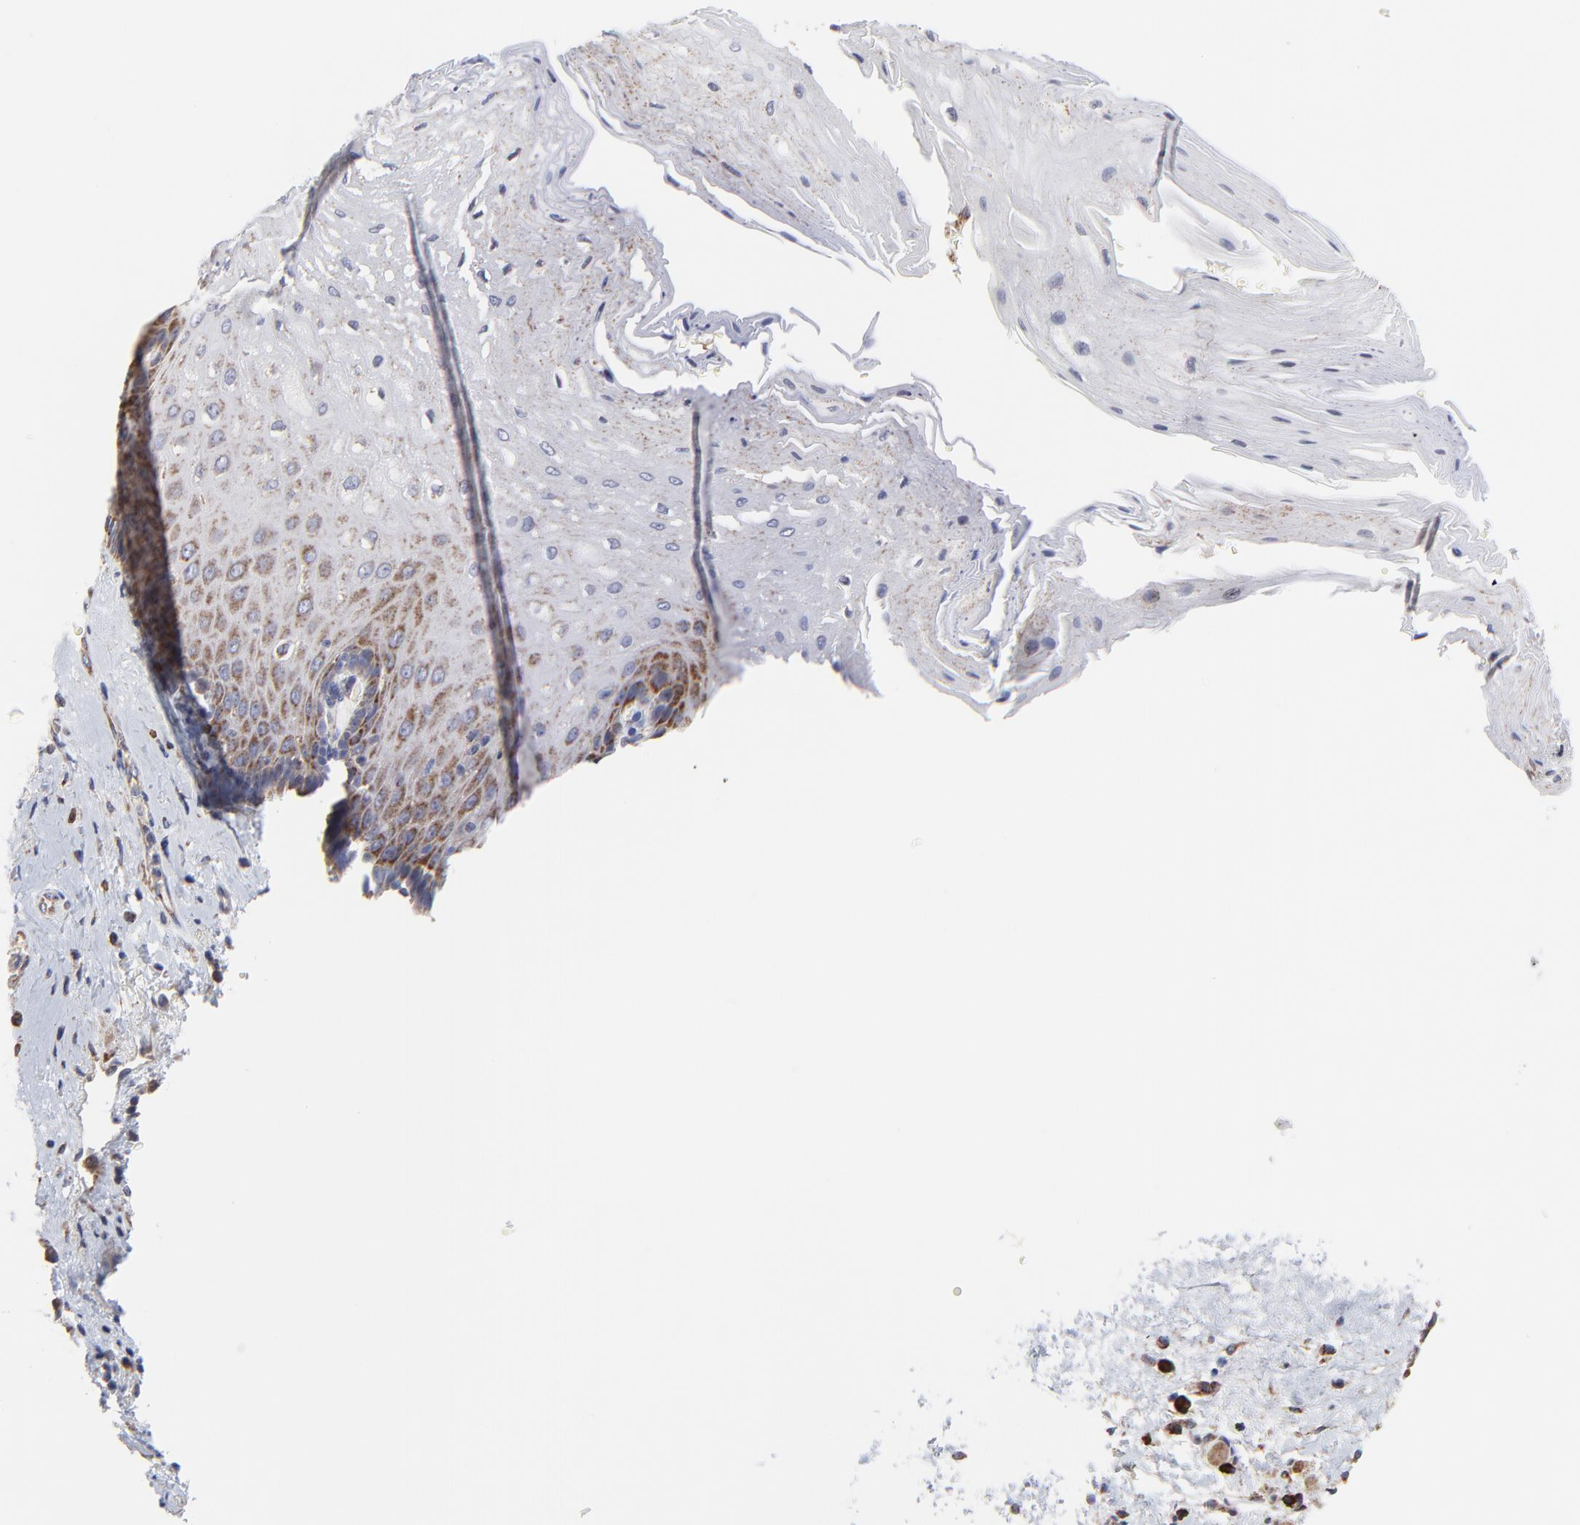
{"staining": {"intensity": "weak", "quantity": "<25%", "location": "cytoplasmic/membranous"}, "tissue": "esophagus", "cell_type": "Squamous epithelial cells", "image_type": "normal", "snomed": [{"axis": "morphology", "description": "Normal tissue, NOS"}, {"axis": "topography", "description": "Esophagus"}], "caption": "This is a micrograph of immunohistochemistry staining of unremarkable esophagus, which shows no staining in squamous epithelial cells. (Stains: DAB (3,3'-diaminobenzidine) immunohistochemistry (IHC) with hematoxylin counter stain, Microscopy: brightfield microscopy at high magnification).", "gene": "ZNF550", "patient": {"sex": "male", "age": 62}}